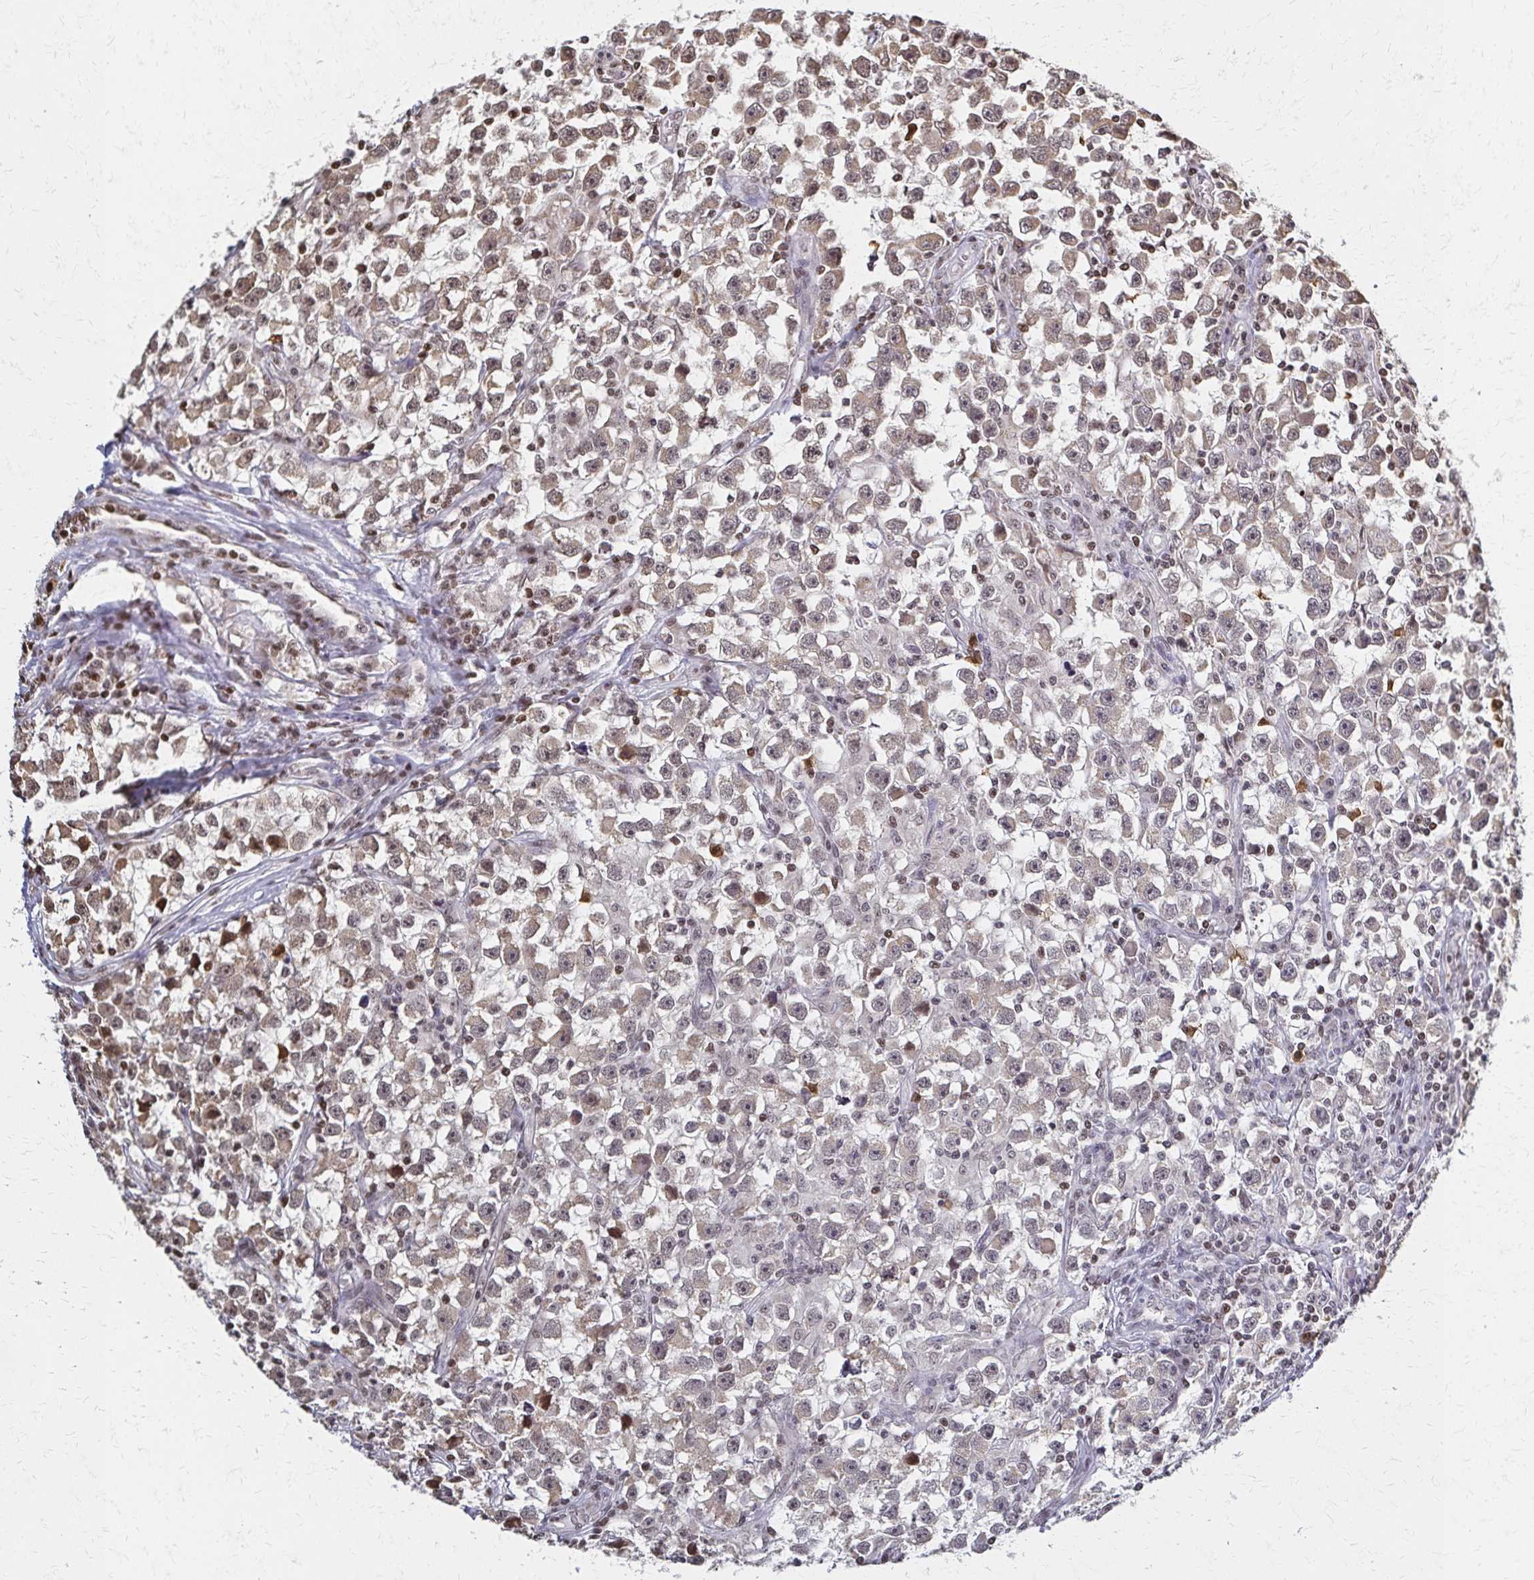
{"staining": {"intensity": "moderate", "quantity": ">75%", "location": "cytoplasmic/membranous,nuclear"}, "tissue": "testis cancer", "cell_type": "Tumor cells", "image_type": "cancer", "snomed": [{"axis": "morphology", "description": "Seminoma, NOS"}, {"axis": "topography", "description": "Testis"}], "caption": "Tumor cells display medium levels of moderate cytoplasmic/membranous and nuclear expression in about >75% of cells in testis cancer. The staining was performed using DAB (3,3'-diaminobenzidine), with brown indicating positive protein expression. Nuclei are stained blue with hematoxylin.", "gene": "HOXA9", "patient": {"sex": "male", "age": 33}}